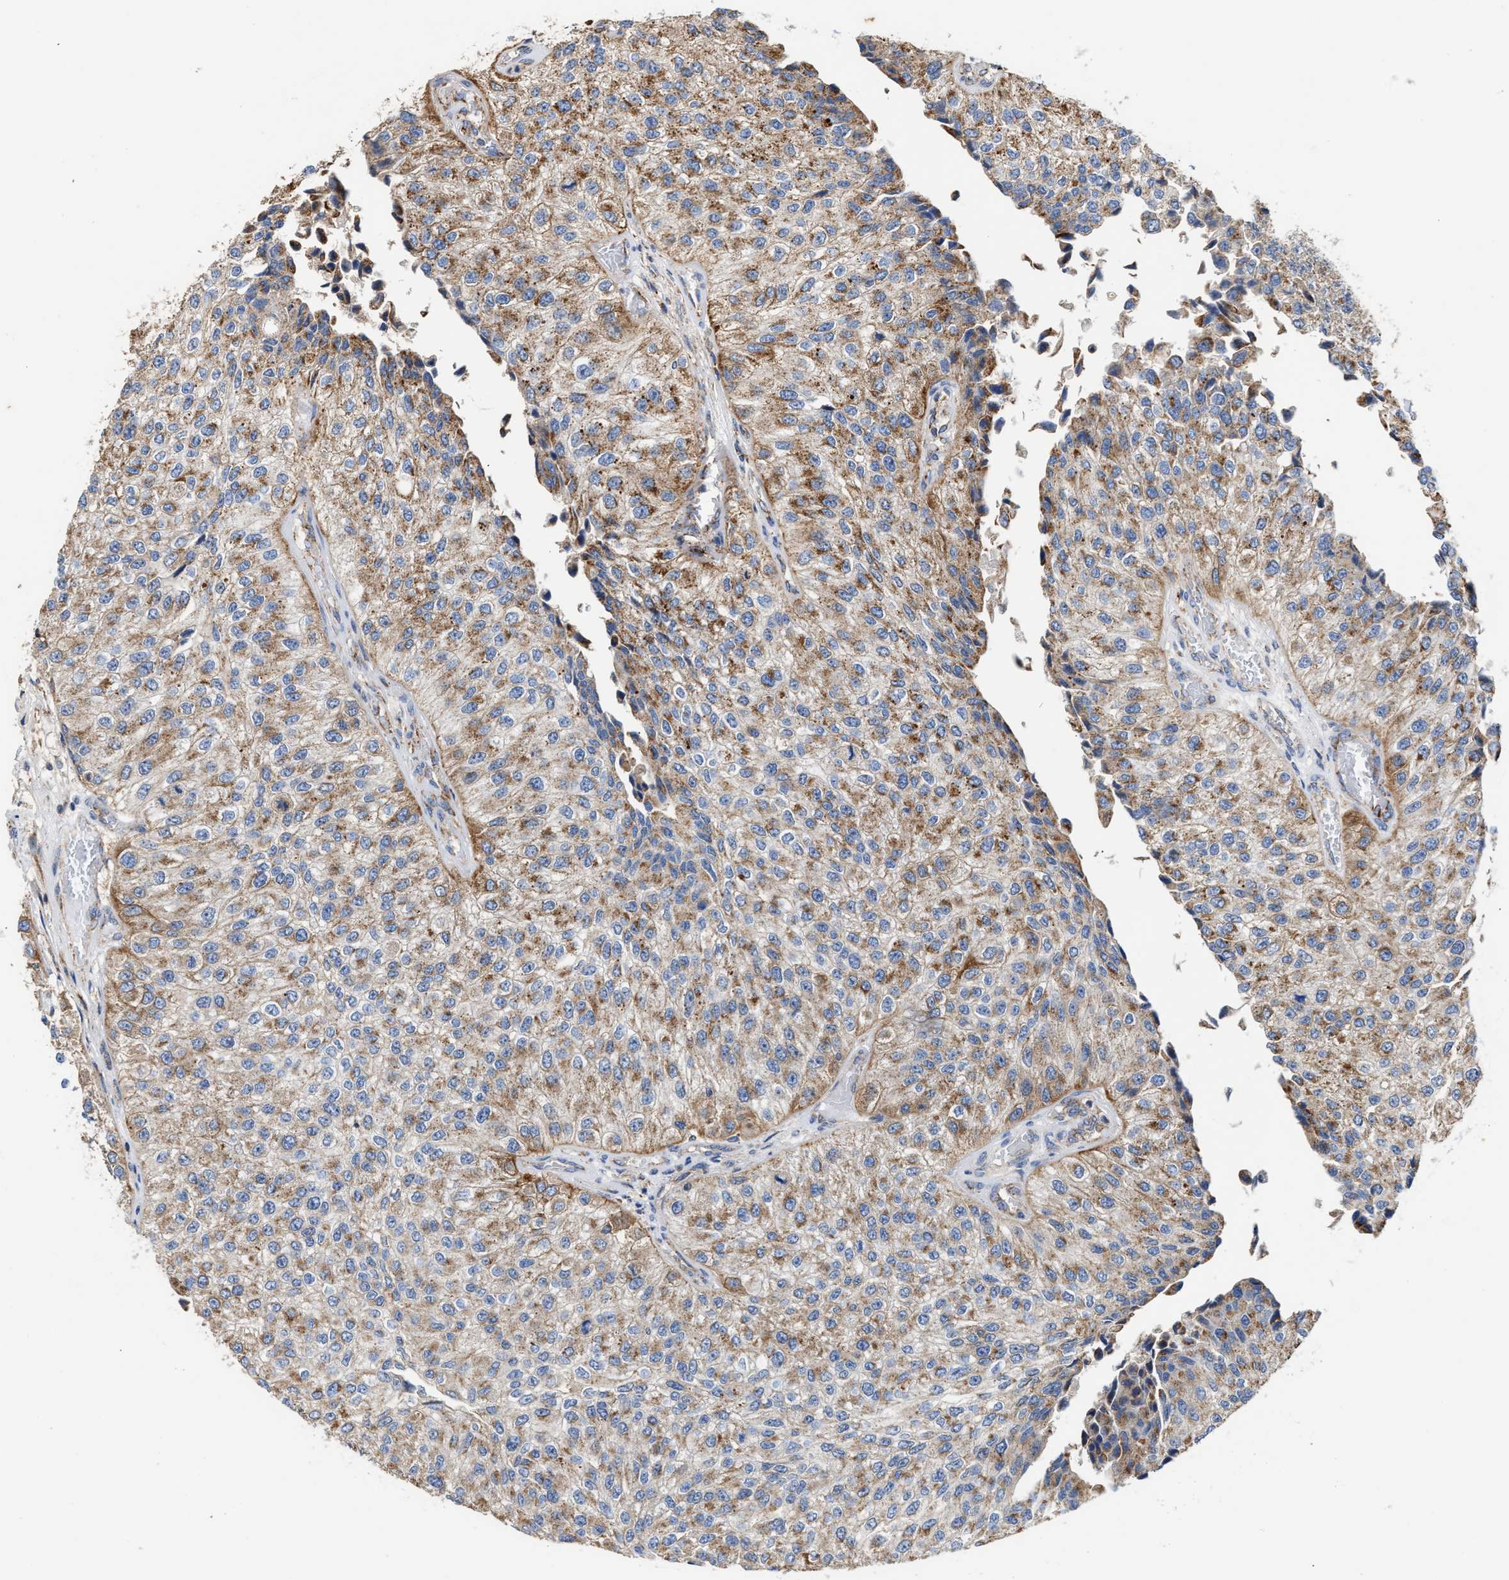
{"staining": {"intensity": "weak", "quantity": ">75%", "location": "cytoplasmic/membranous"}, "tissue": "urothelial cancer", "cell_type": "Tumor cells", "image_type": "cancer", "snomed": [{"axis": "morphology", "description": "Urothelial carcinoma, High grade"}, {"axis": "topography", "description": "Kidney"}, {"axis": "topography", "description": "Urinary bladder"}], "caption": "Immunohistochemical staining of human urothelial cancer exhibits low levels of weak cytoplasmic/membranous protein expression in approximately >75% of tumor cells.", "gene": "MECR", "patient": {"sex": "male", "age": 77}}